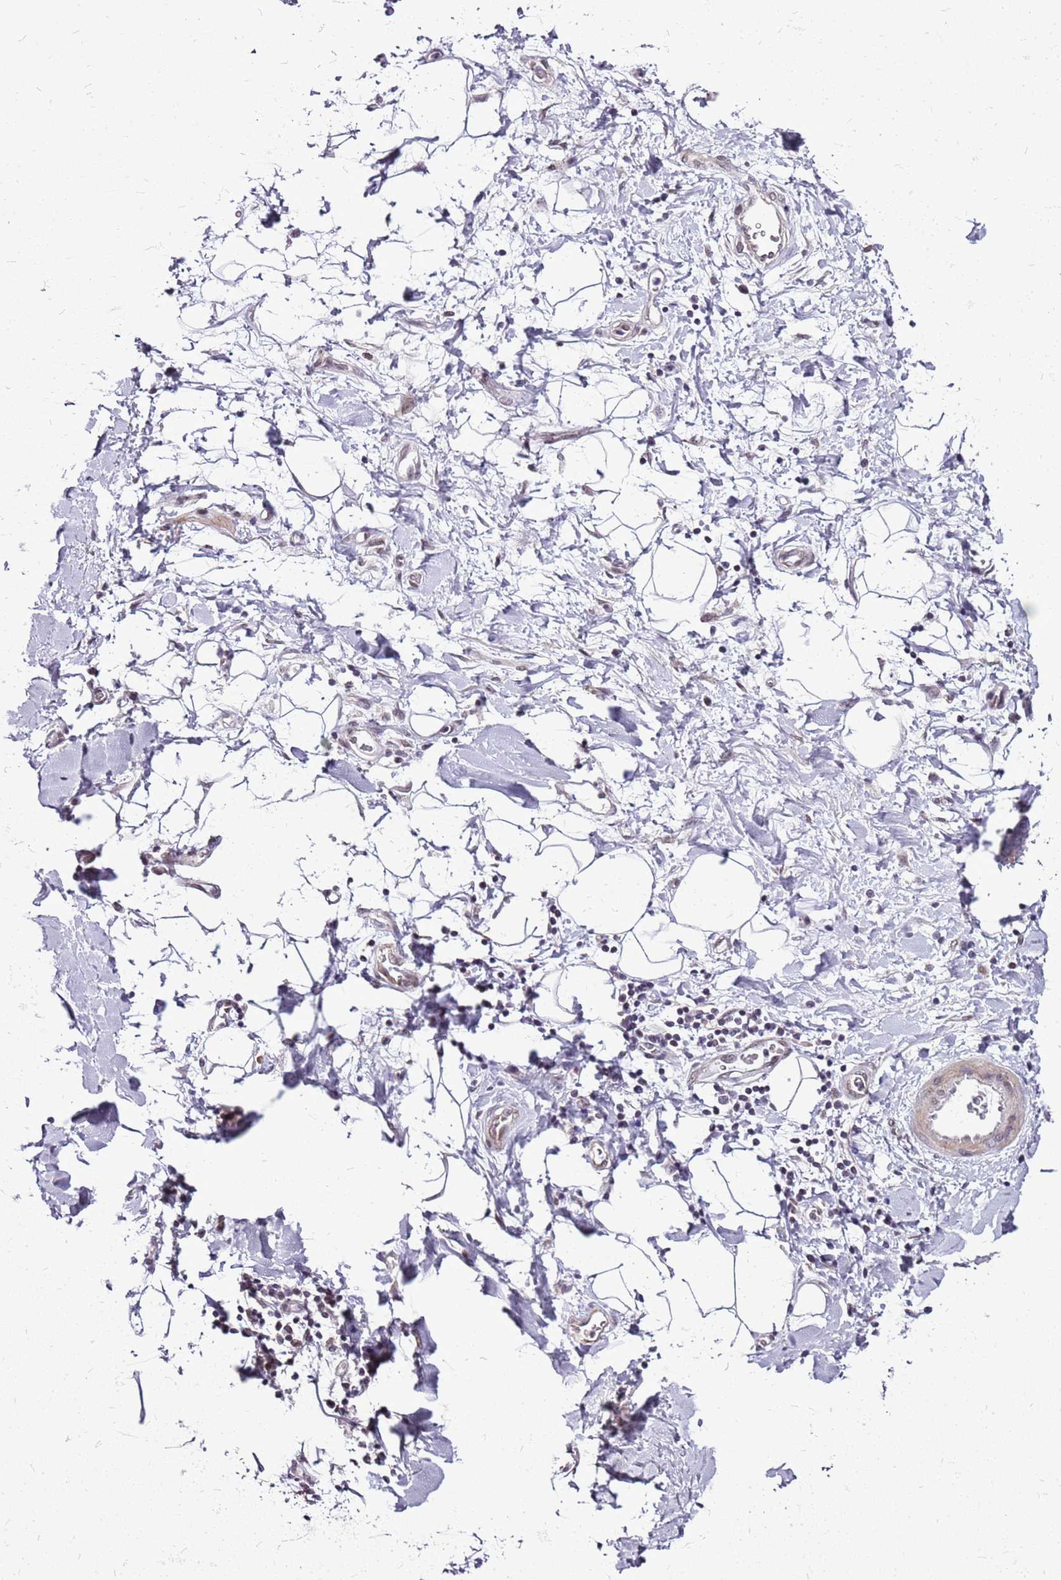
{"staining": {"intensity": "negative", "quantity": "none", "location": "none"}, "tissue": "adipose tissue", "cell_type": "Adipocytes", "image_type": "normal", "snomed": [{"axis": "morphology", "description": "Normal tissue, NOS"}, {"axis": "morphology", "description": "Adenocarcinoma, NOS"}, {"axis": "topography", "description": "Pancreas"}, {"axis": "topography", "description": "Peripheral nerve tissue"}], "caption": "Unremarkable adipose tissue was stained to show a protein in brown. There is no significant staining in adipocytes. The staining was performed using DAB to visualize the protein expression in brown, while the nuclei were stained in blue with hematoxylin (Magnification: 20x).", "gene": "CCDC166", "patient": {"sex": "male", "age": 59}}